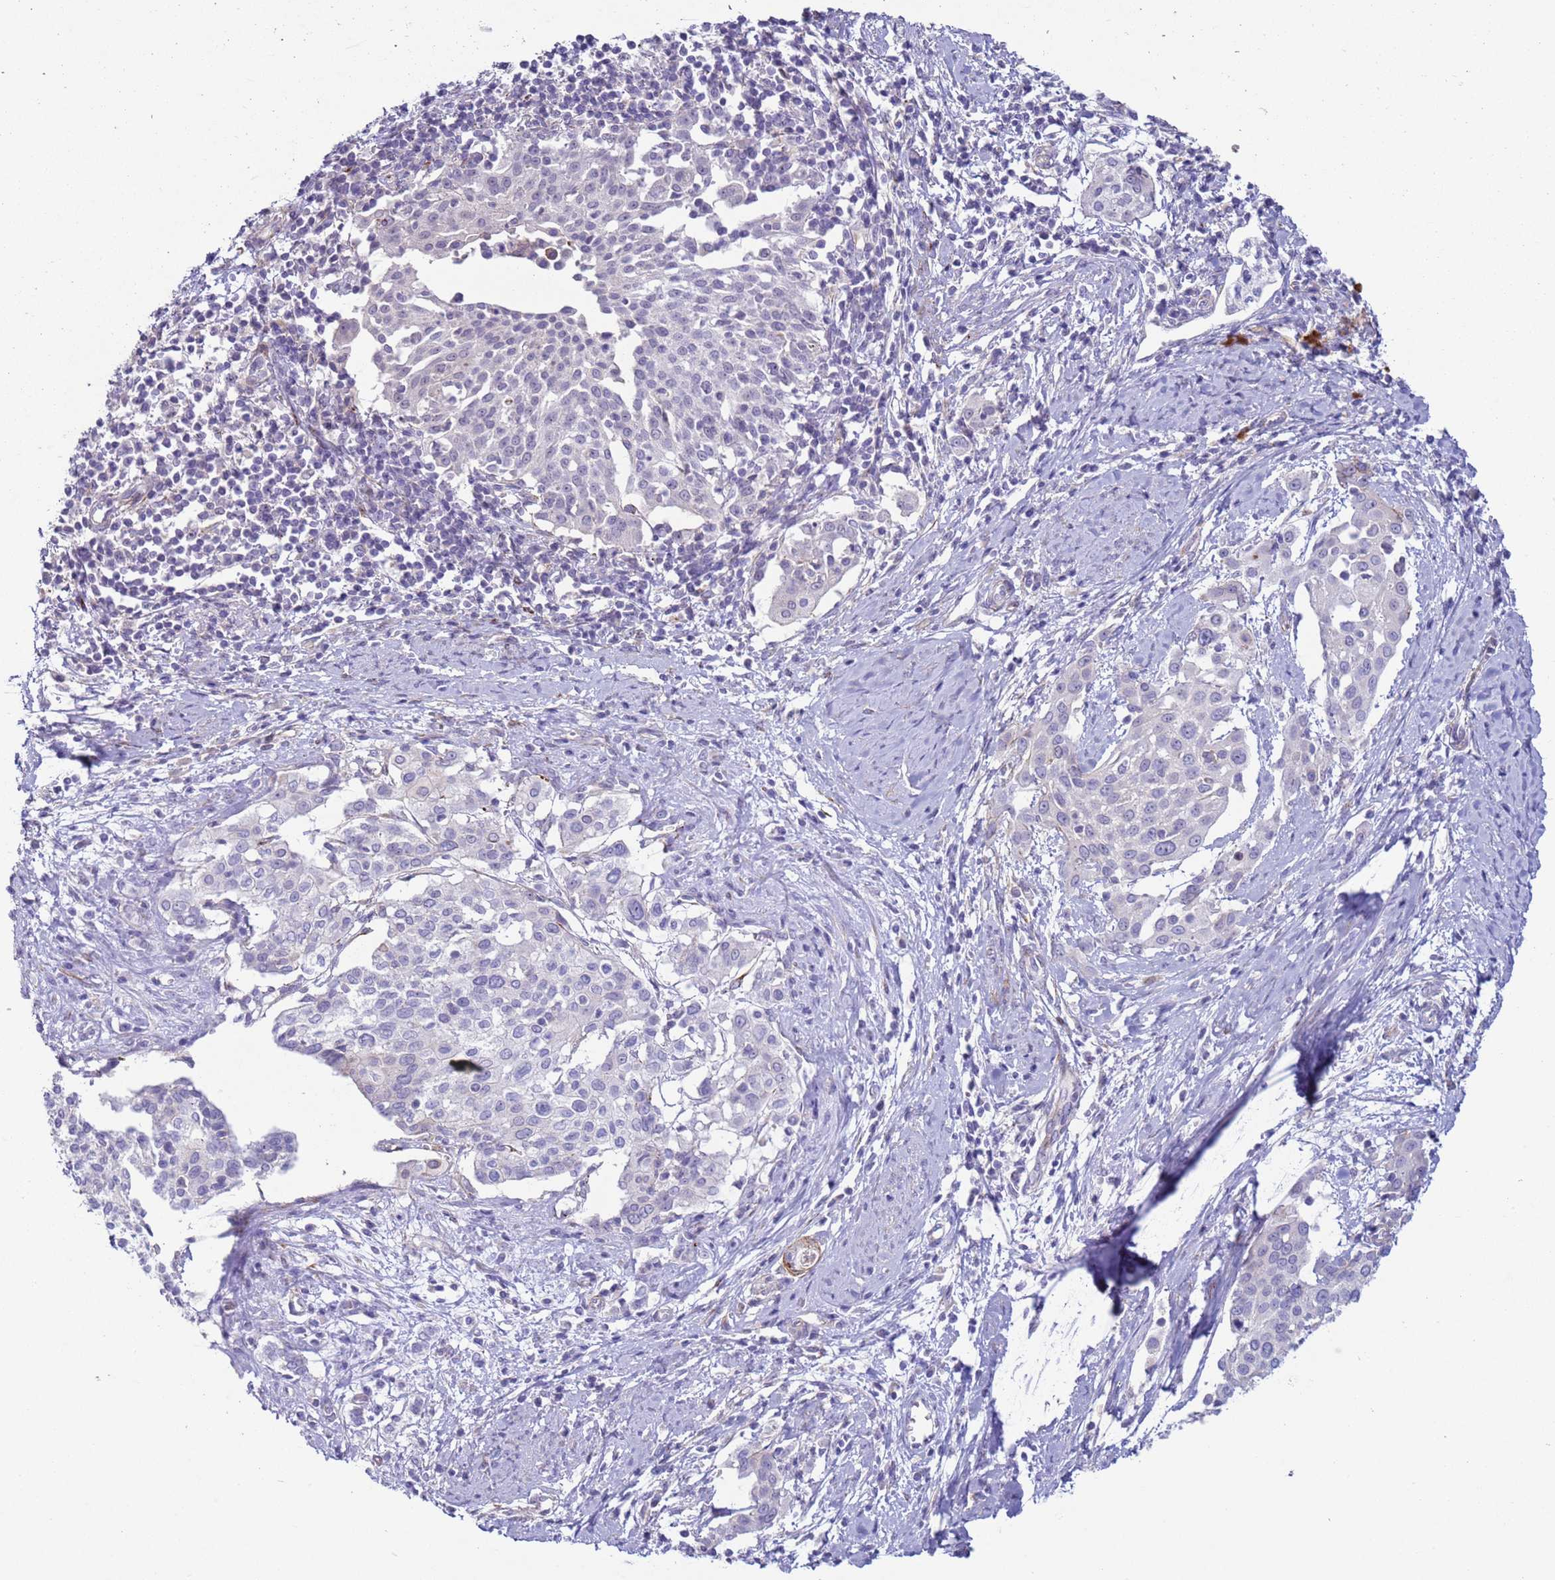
{"staining": {"intensity": "negative", "quantity": "none", "location": "none"}, "tissue": "cervical cancer", "cell_type": "Tumor cells", "image_type": "cancer", "snomed": [{"axis": "morphology", "description": "Squamous cell carcinoma, NOS"}, {"axis": "topography", "description": "Cervix"}], "caption": "Immunohistochemistry (IHC) histopathology image of human cervical cancer (squamous cell carcinoma) stained for a protein (brown), which shows no positivity in tumor cells. Brightfield microscopy of IHC stained with DAB (3,3'-diaminobenzidine) (brown) and hematoxylin (blue), captured at high magnification.", "gene": "HEATR1", "patient": {"sex": "female", "age": 44}}